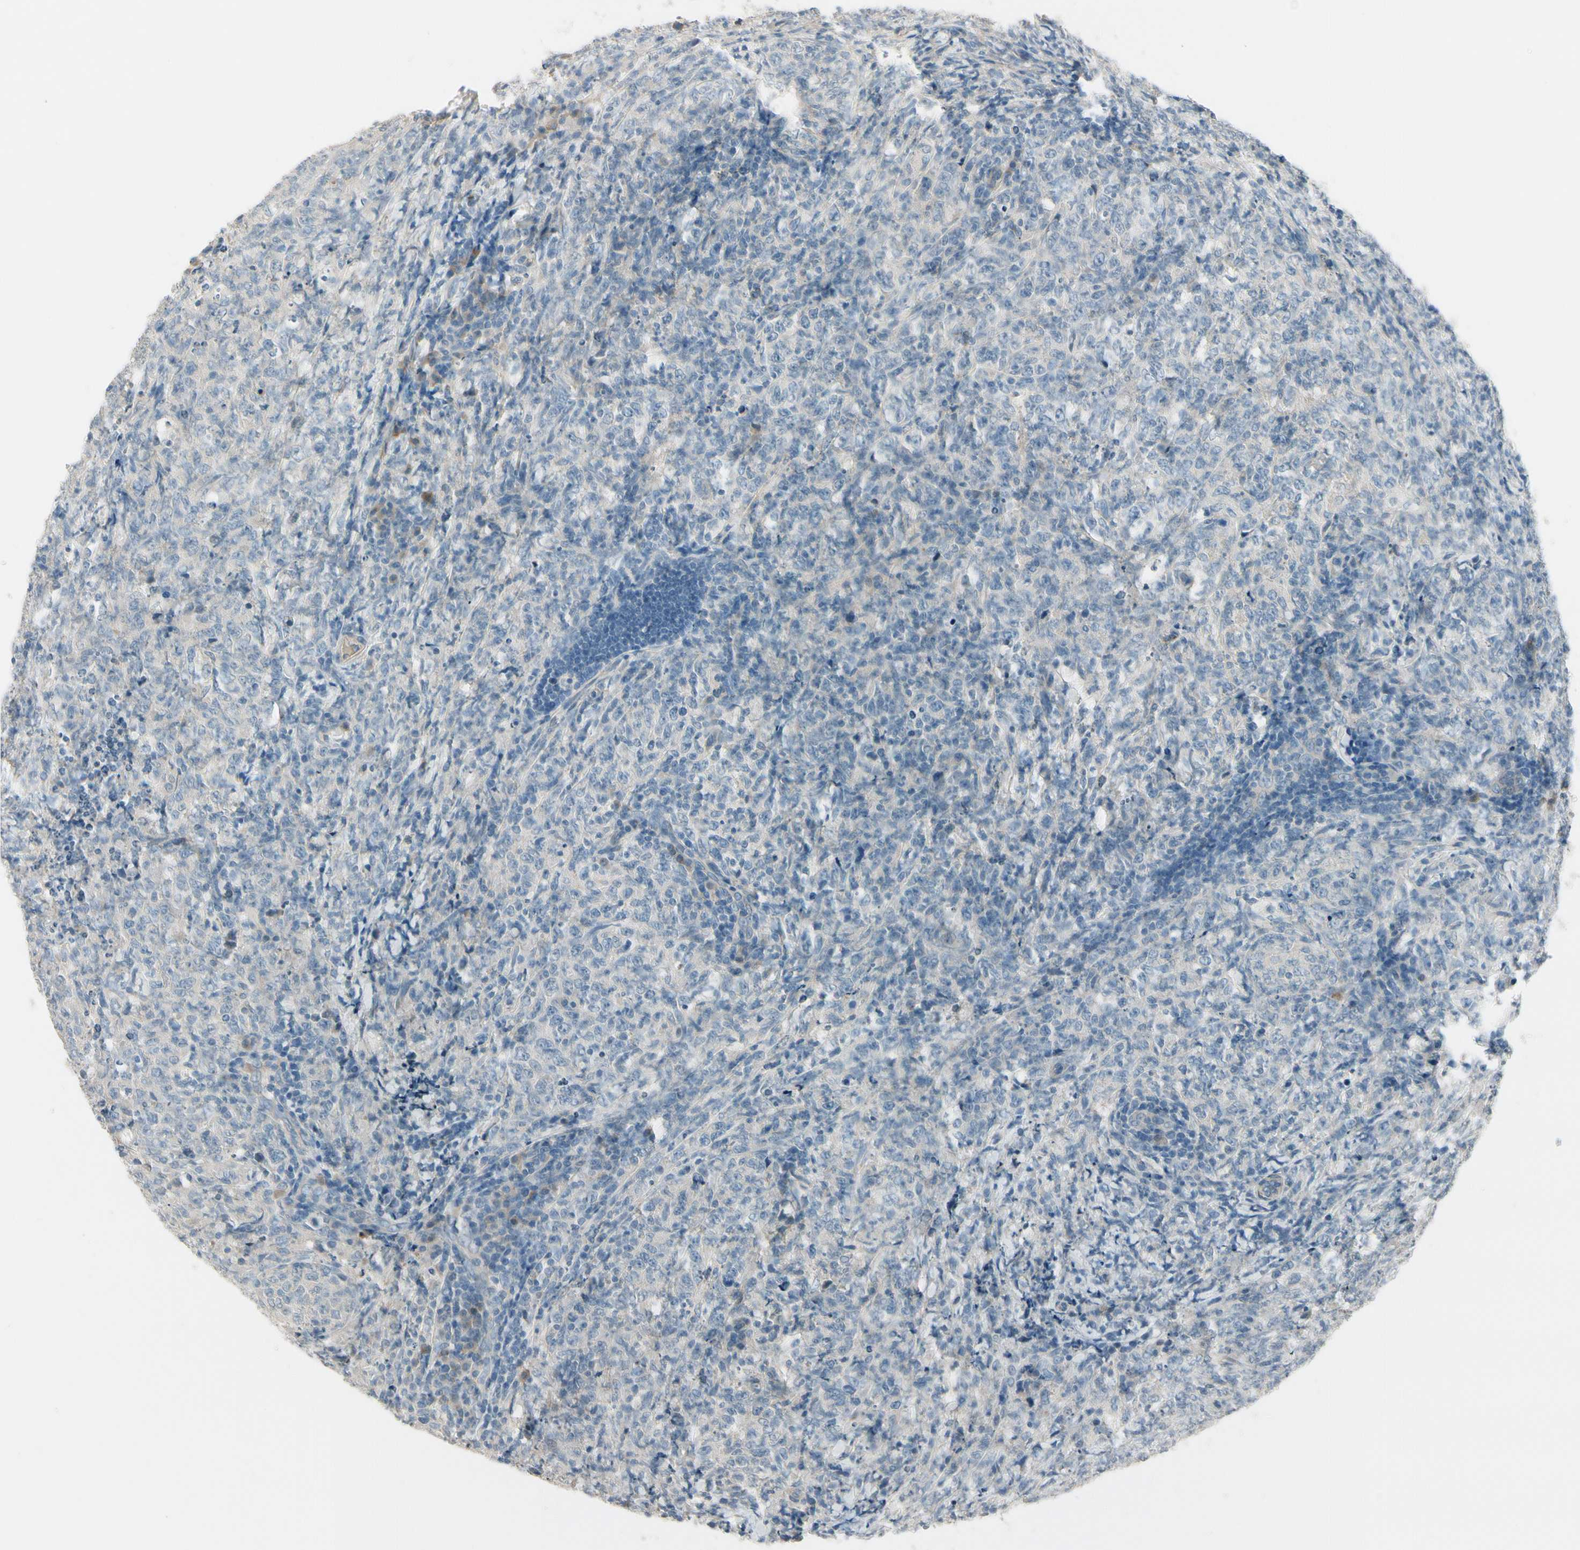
{"staining": {"intensity": "negative", "quantity": "none", "location": "none"}, "tissue": "lymphoma", "cell_type": "Tumor cells", "image_type": "cancer", "snomed": [{"axis": "morphology", "description": "Malignant lymphoma, non-Hodgkin's type, High grade"}, {"axis": "topography", "description": "Tonsil"}], "caption": "Human lymphoma stained for a protein using immunohistochemistry (IHC) reveals no positivity in tumor cells.", "gene": "CYP2E1", "patient": {"sex": "female", "age": 36}}